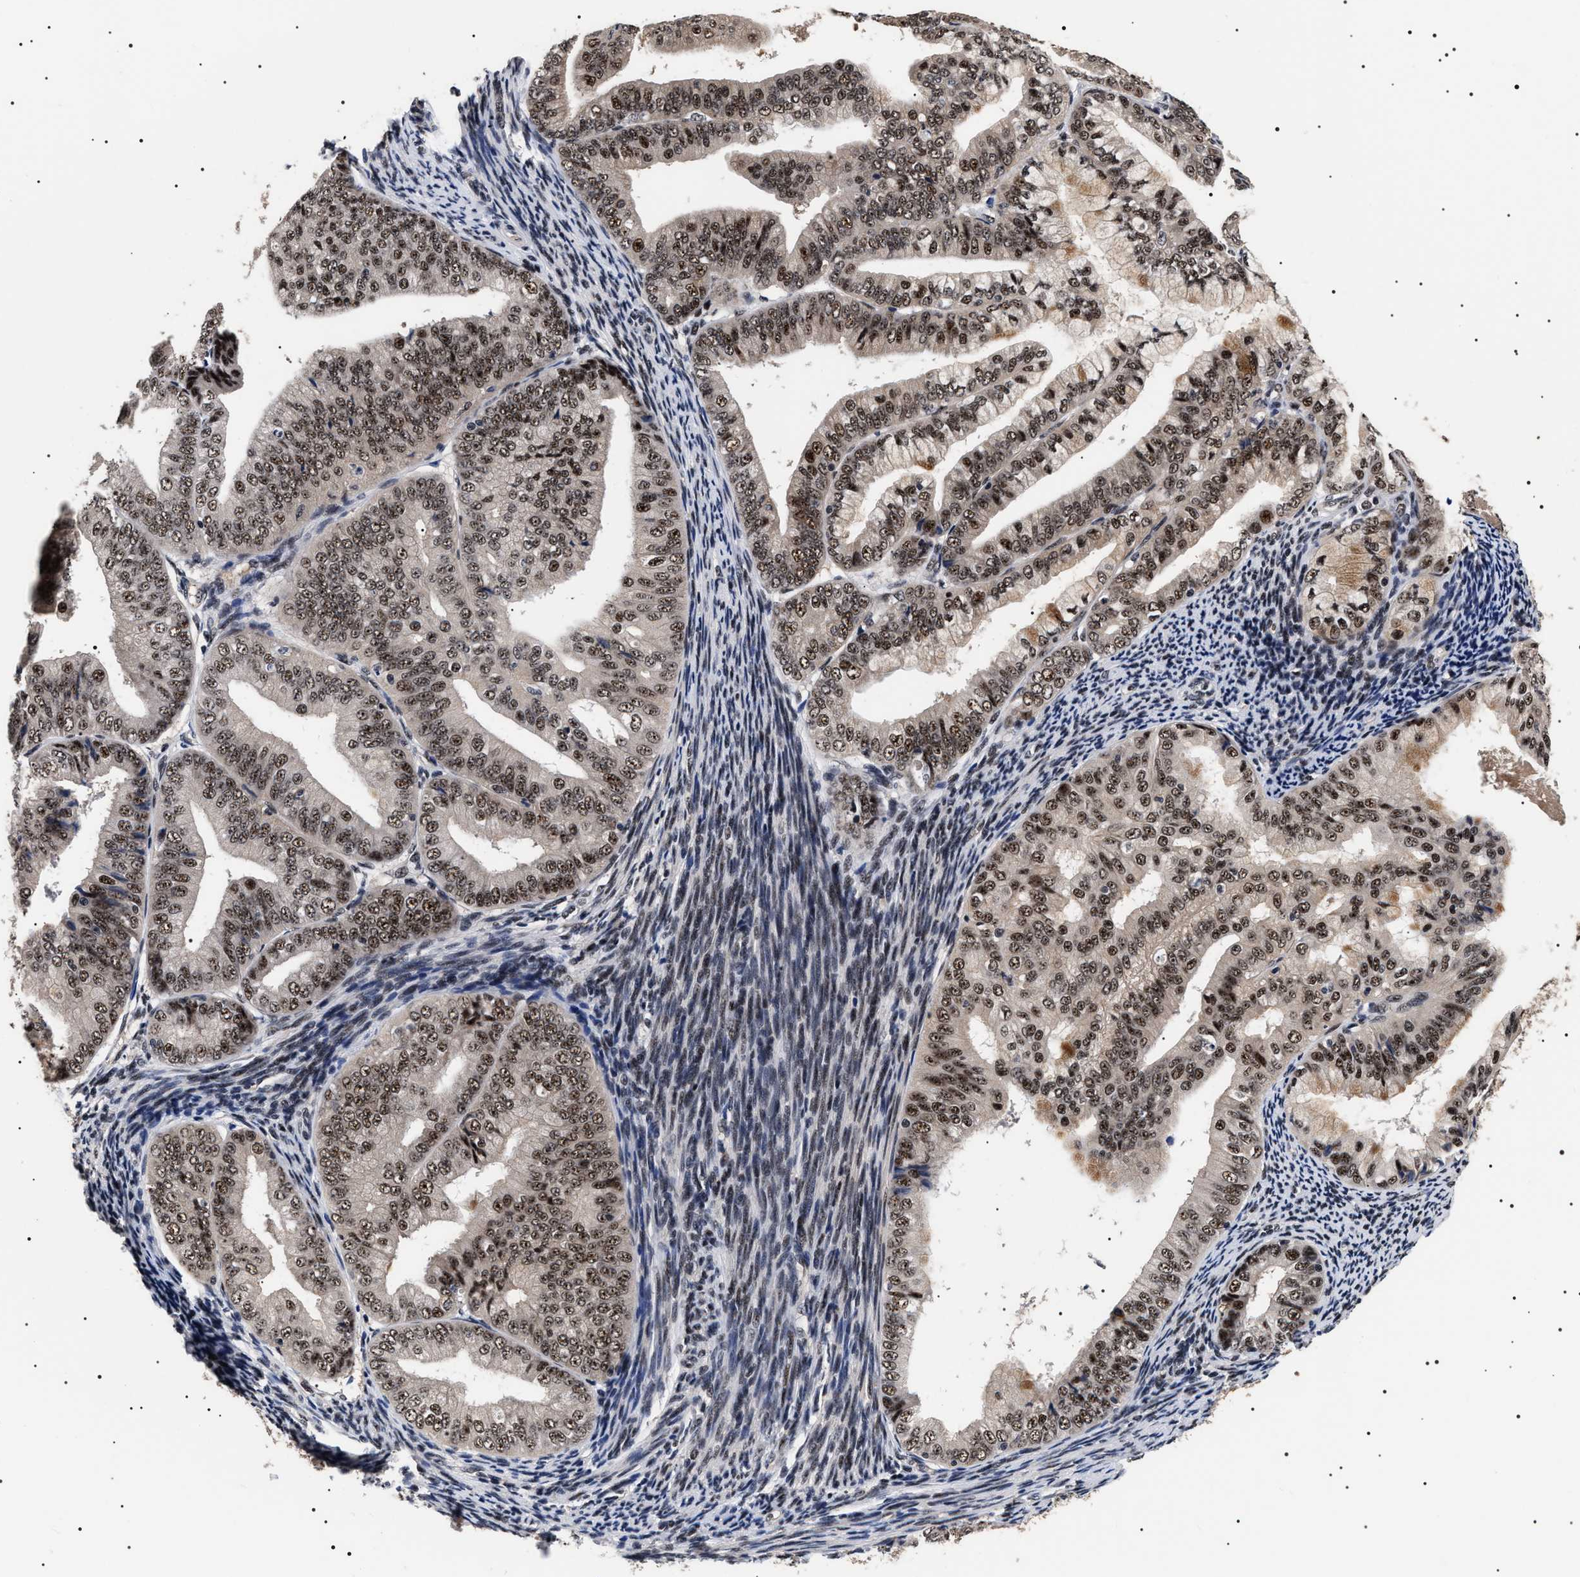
{"staining": {"intensity": "strong", "quantity": ">75%", "location": "cytoplasmic/membranous,nuclear"}, "tissue": "endometrial cancer", "cell_type": "Tumor cells", "image_type": "cancer", "snomed": [{"axis": "morphology", "description": "Adenocarcinoma, NOS"}, {"axis": "topography", "description": "Endometrium"}], "caption": "Protein expression analysis of endometrial cancer (adenocarcinoma) exhibits strong cytoplasmic/membranous and nuclear positivity in about >75% of tumor cells.", "gene": "CAAP1", "patient": {"sex": "female", "age": 63}}